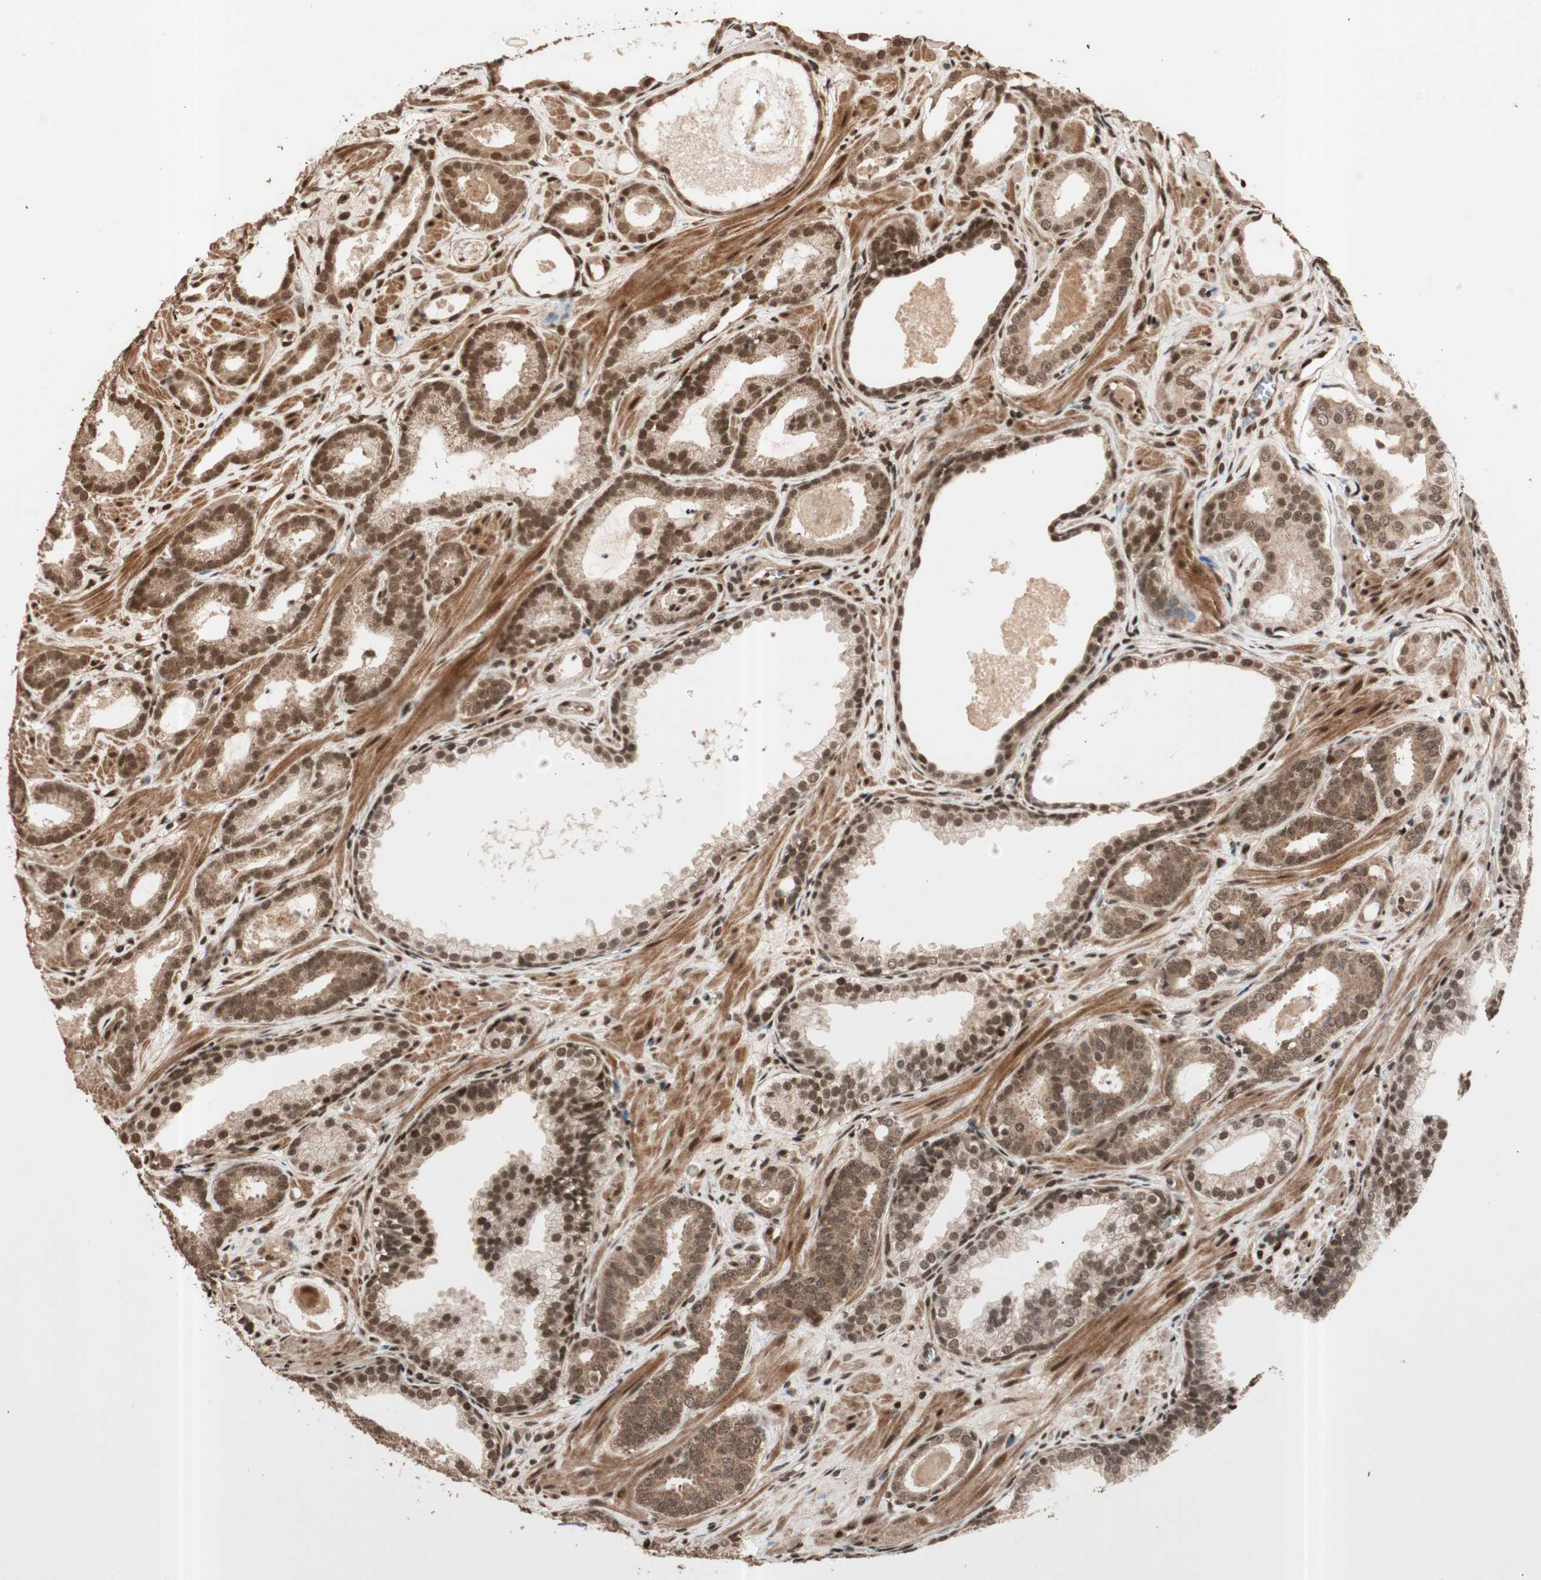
{"staining": {"intensity": "strong", "quantity": ">75%", "location": "cytoplasmic/membranous,nuclear"}, "tissue": "prostate cancer", "cell_type": "Tumor cells", "image_type": "cancer", "snomed": [{"axis": "morphology", "description": "Adenocarcinoma, Low grade"}, {"axis": "topography", "description": "Prostate"}], "caption": "IHC histopathology image of neoplastic tissue: low-grade adenocarcinoma (prostate) stained using immunohistochemistry (IHC) exhibits high levels of strong protein expression localized specifically in the cytoplasmic/membranous and nuclear of tumor cells, appearing as a cytoplasmic/membranous and nuclear brown color.", "gene": "ALKBH5", "patient": {"sex": "male", "age": 57}}